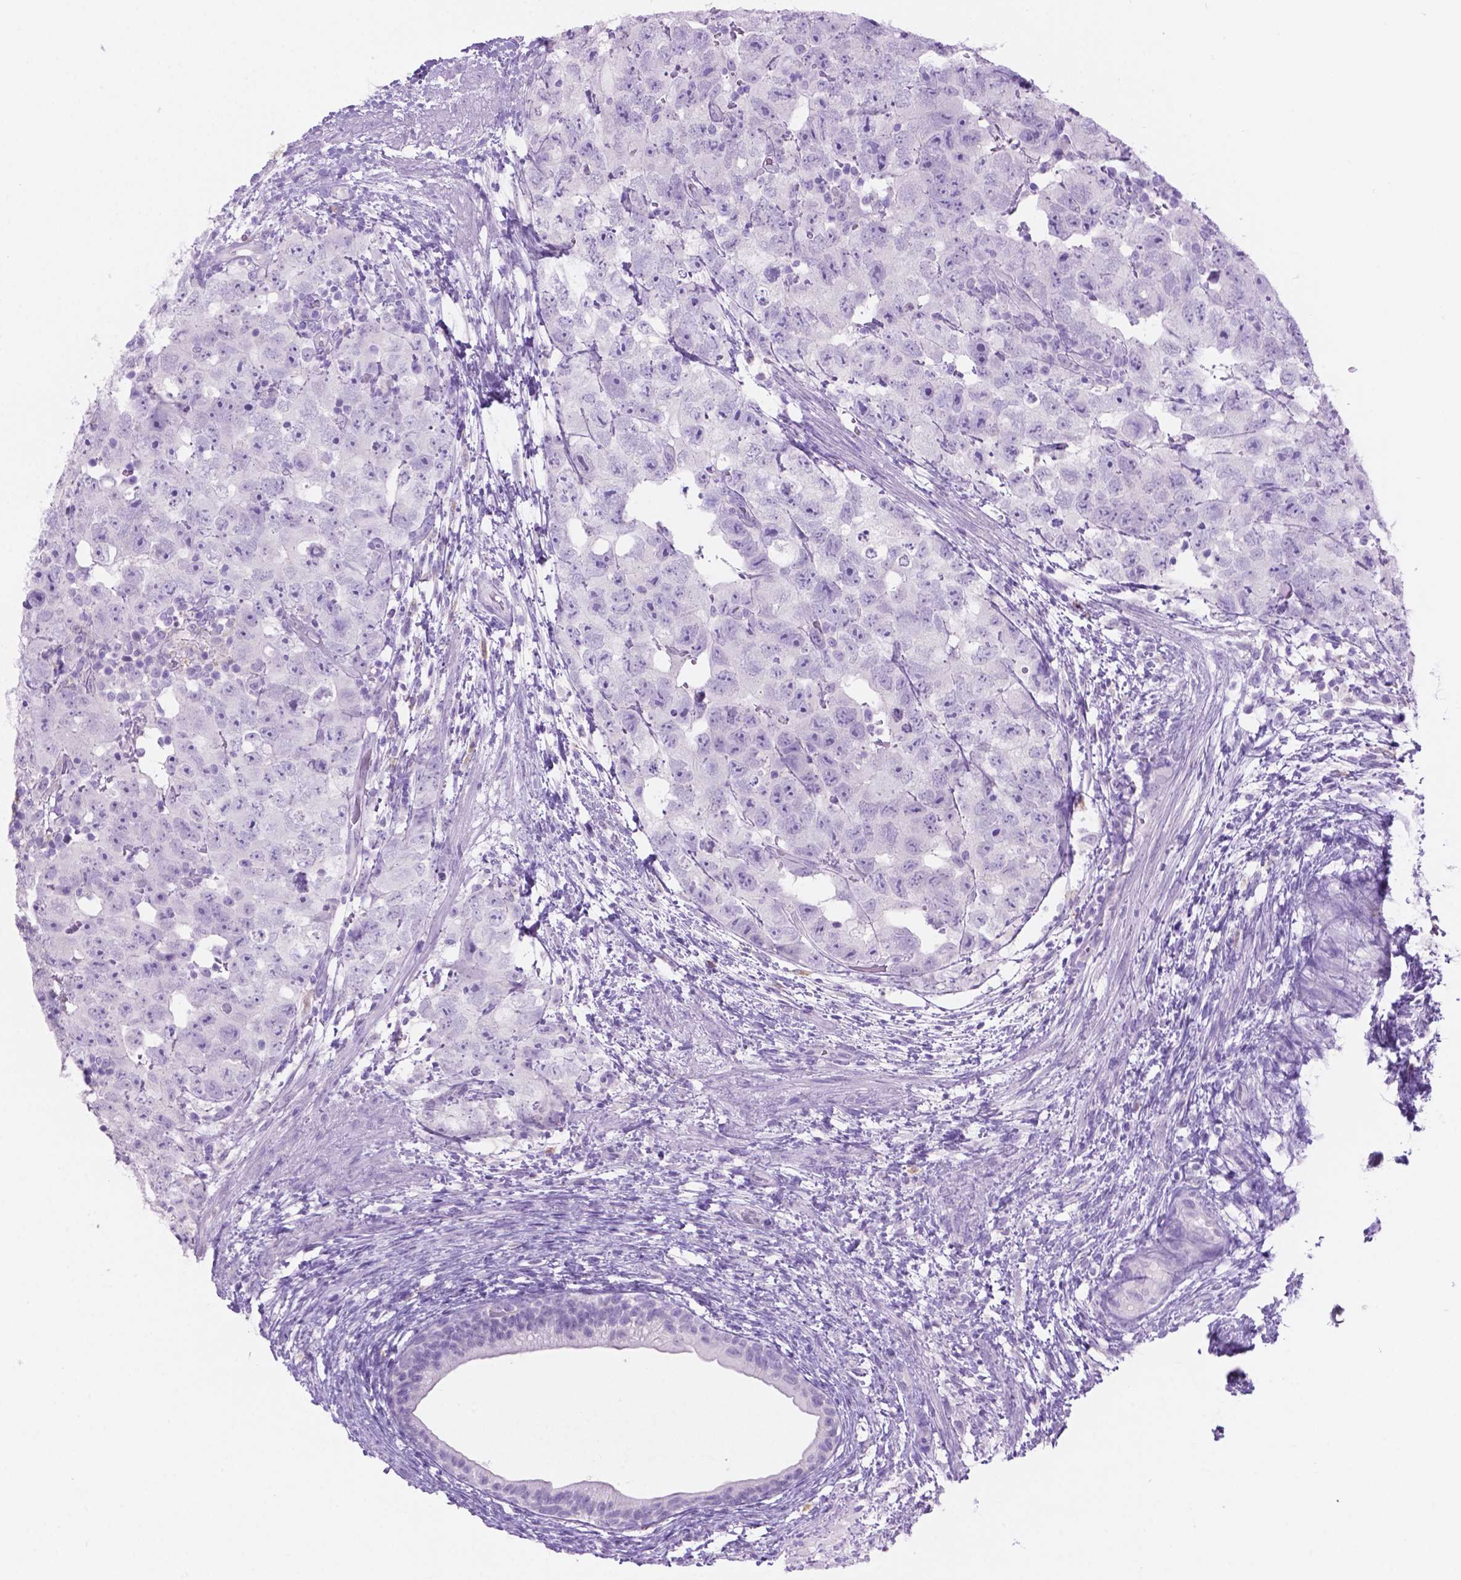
{"staining": {"intensity": "negative", "quantity": "none", "location": "none"}, "tissue": "testis cancer", "cell_type": "Tumor cells", "image_type": "cancer", "snomed": [{"axis": "morphology", "description": "Carcinoma, Embryonal, NOS"}, {"axis": "topography", "description": "Testis"}], "caption": "Immunohistochemical staining of testis cancer (embryonal carcinoma) demonstrates no significant positivity in tumor cells. (DAB (3,3'-diaminobenzidine) immunohistochemistry (IHC), high magnification).", "gene": "GRIN2B", "patient": {"sex": "male", "age": 24}}